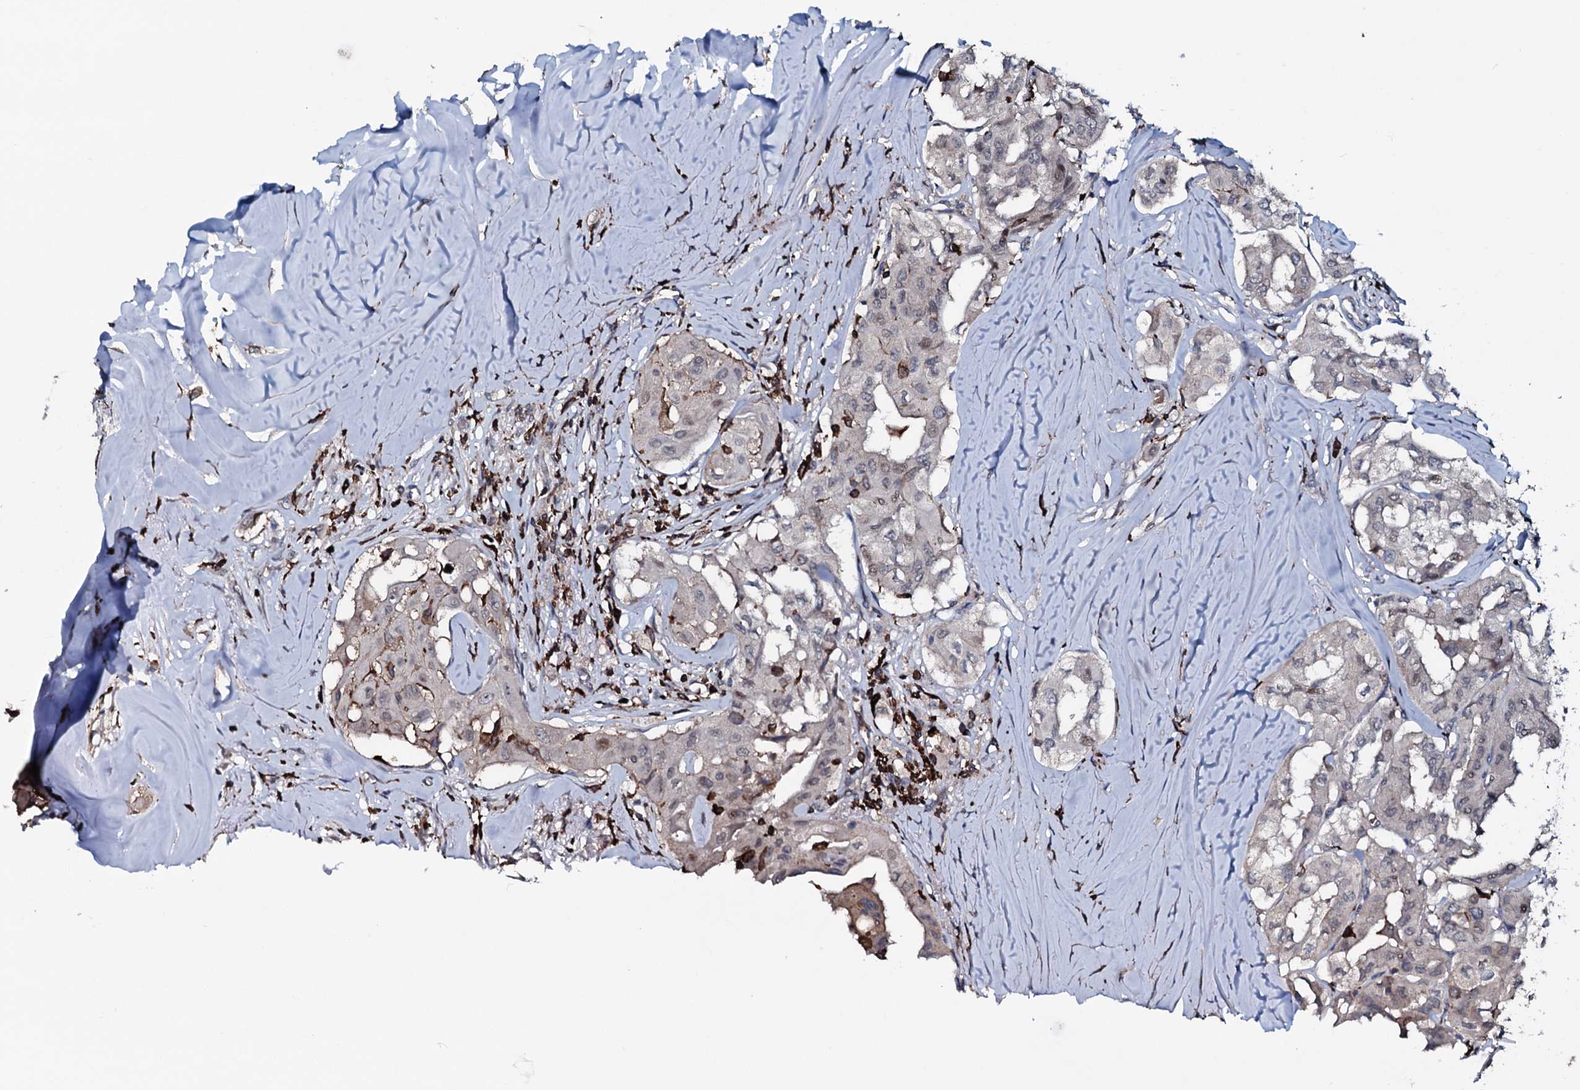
{"staining": {"intensity": "weak", "quantity": "<25%", "location": "nuclear"}, "tissue": "thyroid cancer", "cell_type": "Tumor cells", "image_type": "cancer", "snomed": [{"axis": "morphology", "description": "Papillary adenocarcinoma, NOS"}, {"axis": "topography", "description": "Thyroid gland"}], "caption": "DAB immunohistochemical staining of thyroid cancer shows no significant staining in tumor cells.", "gene": "OGFOD2", "patient": {"sex": "female", "age": 59}}